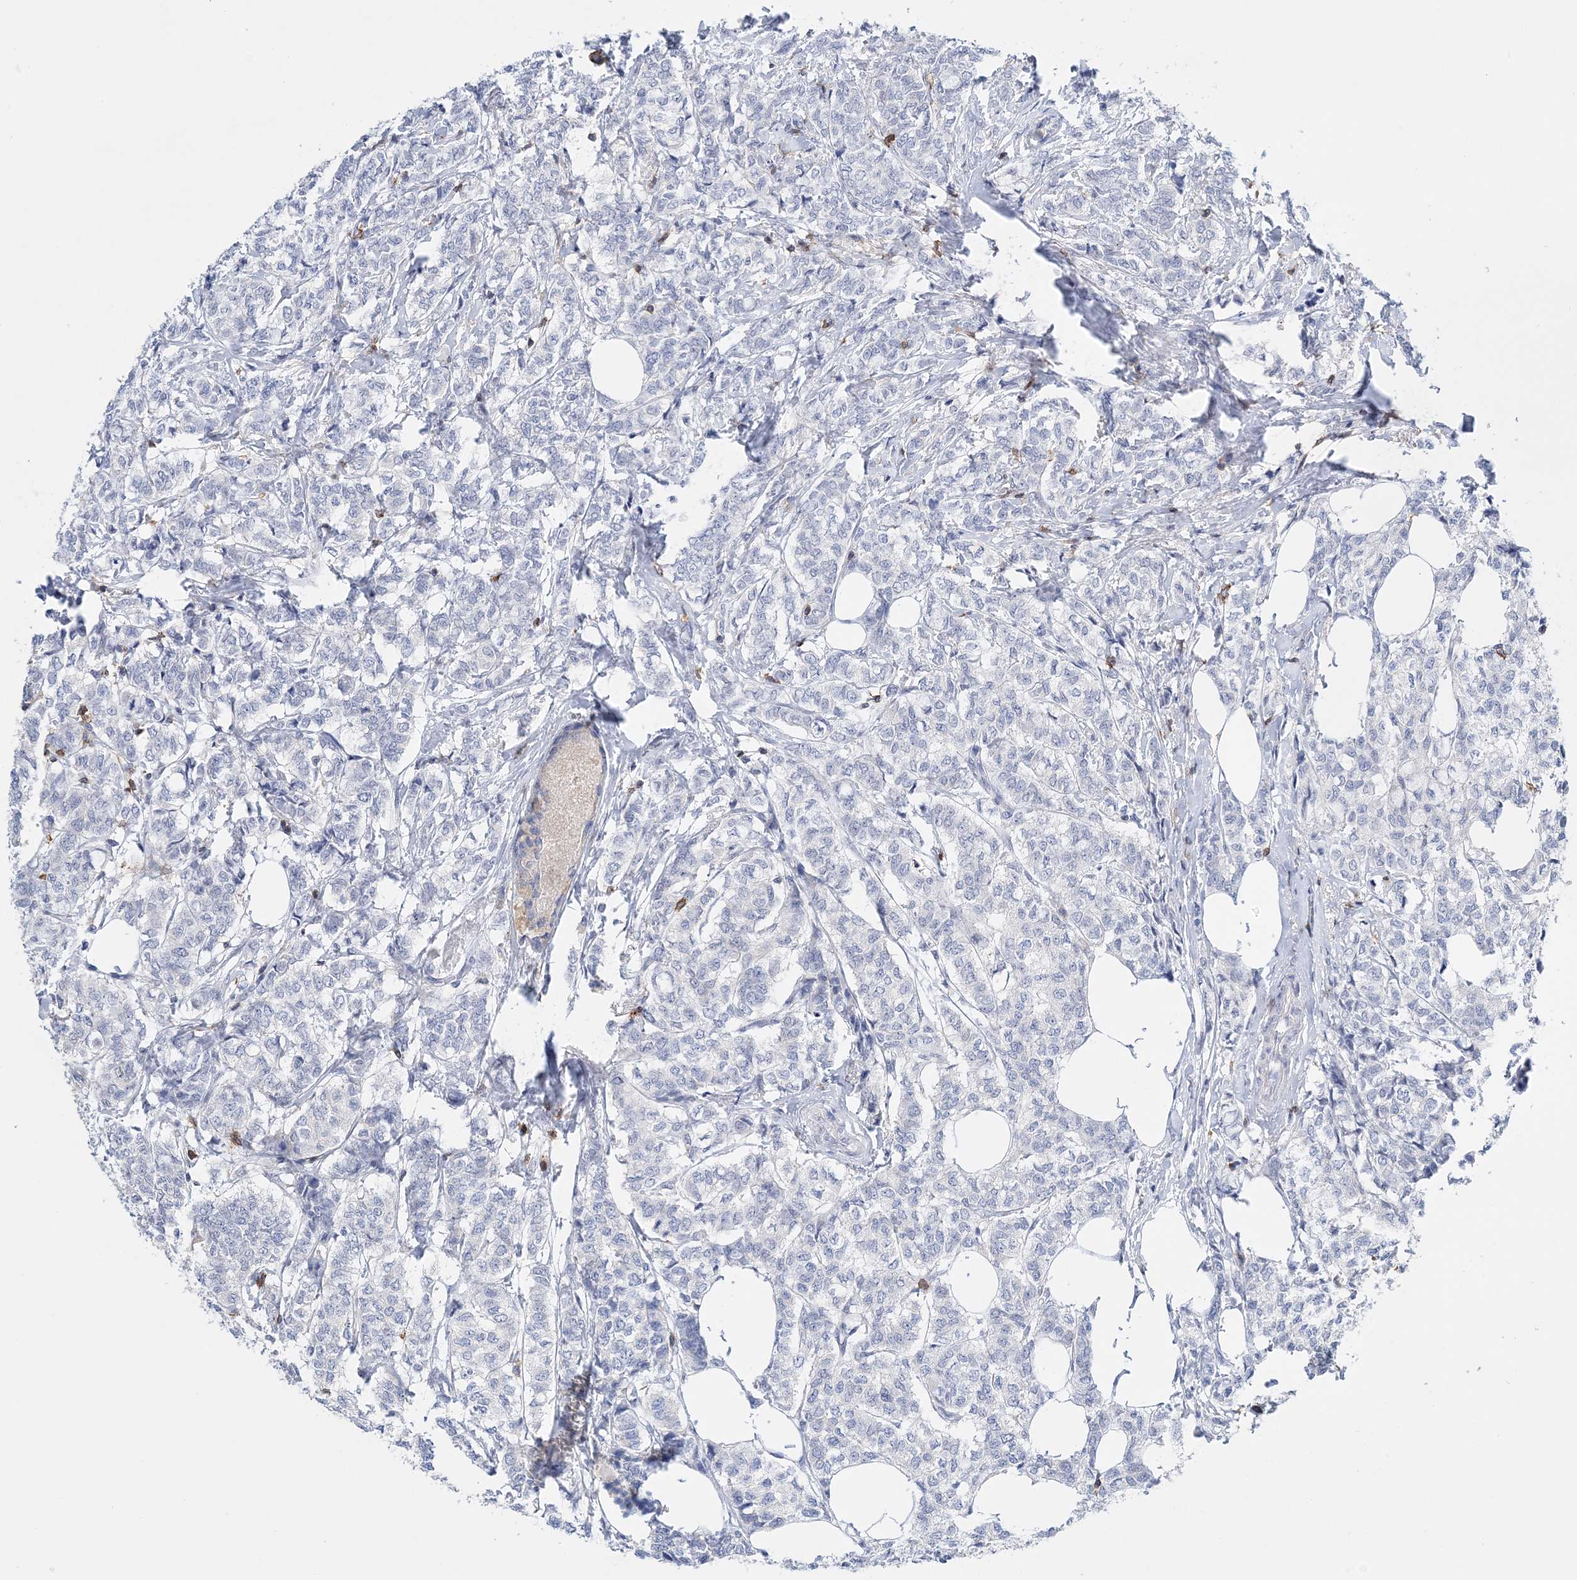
{"staining": {"intensity": "negative", "quantity": "none", "location": "none"}, "tissue": "breast cancer", "cell_type": "Tumor cells", "image_type": "cancer", "snomed": [{"axis": "morphology", "description": "Lobular carcinoma"}, {"axis": "topography", "description": "Breast"}], "caption": "Tumor cells are negative for brown protein staining in breast lobular carcinoma. Nuclei are stained in blue.", "gene": "PRMT9", "patient": {"sex": "female", "age": 60}}